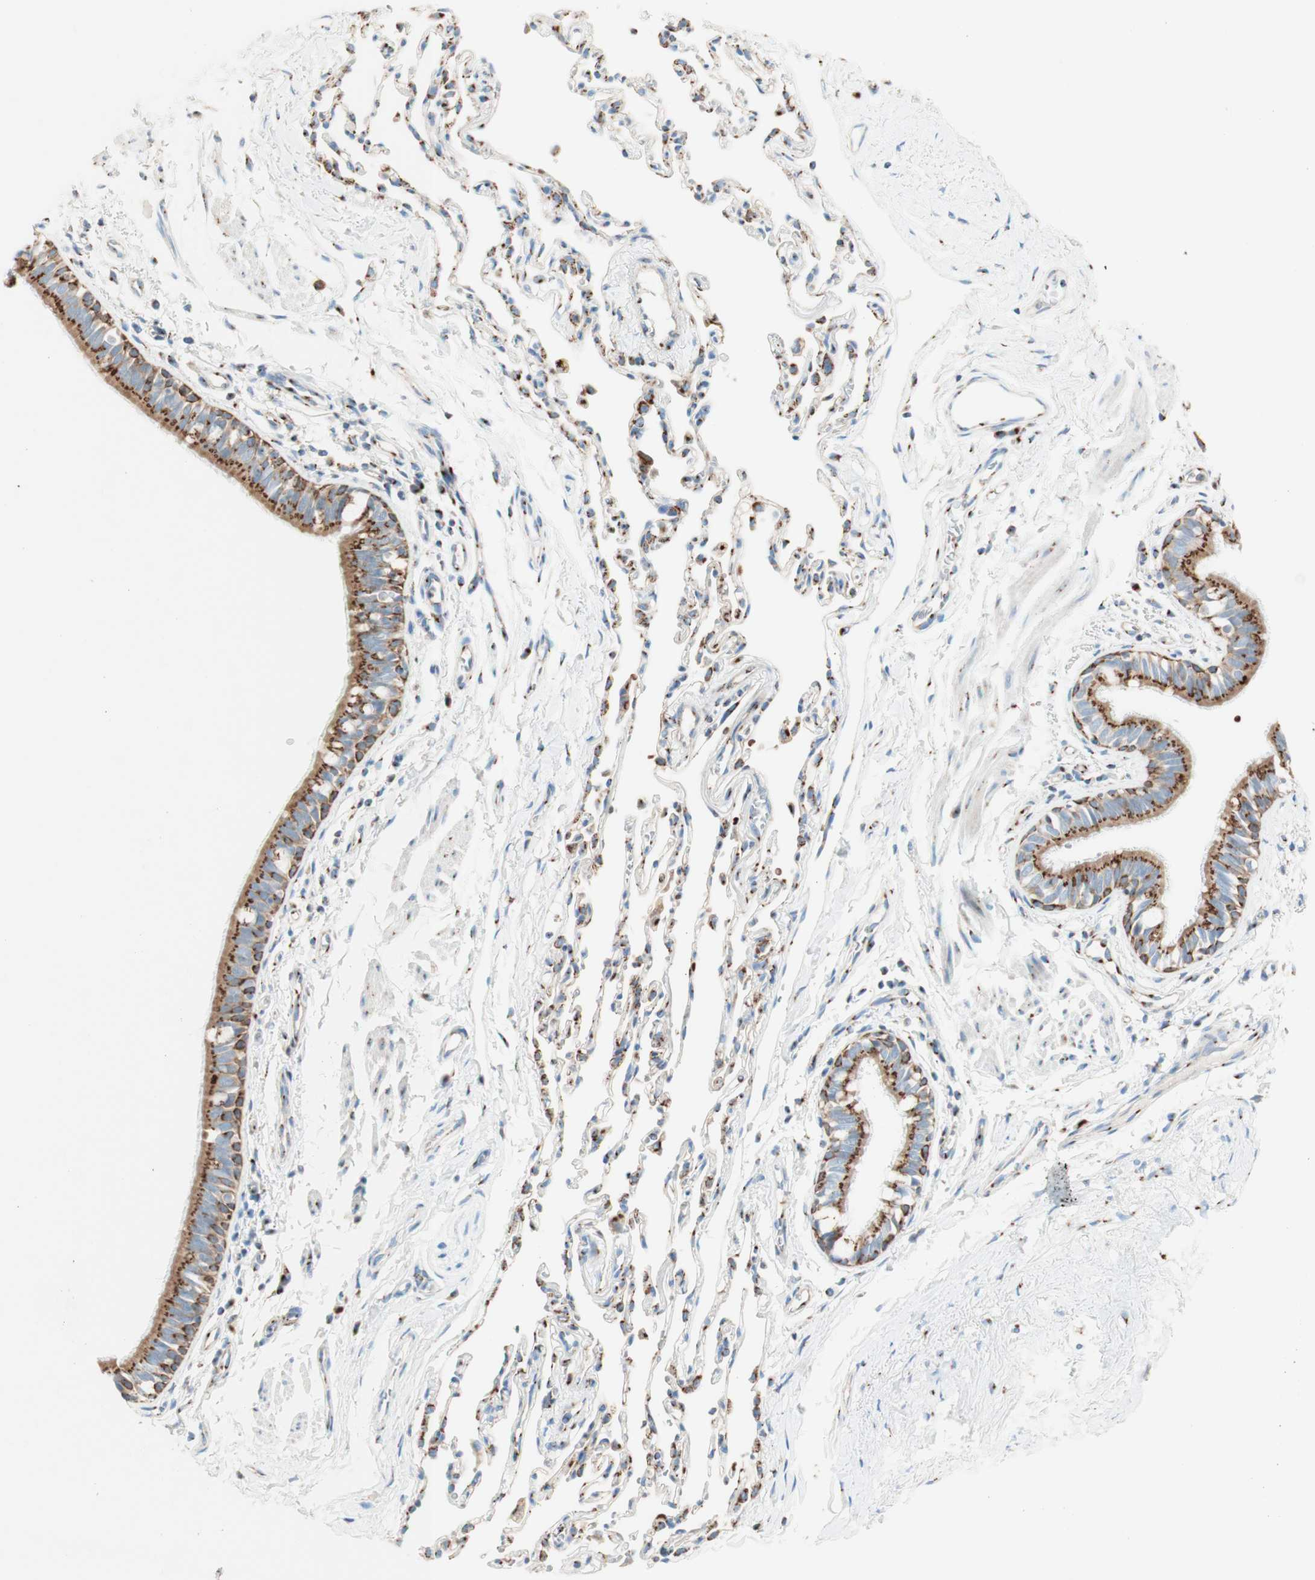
{"staining": {"intensity": "strong", "quantity": ">75%", "location": "cytoplasmic/membranous"}, "tissue": "bronchus", "cell_type": "Respiratory epithelial cells", "image_type": "normal", "snomed": [{"axis": "morphology", "description": "Normal tissue, NOS"}, {"axis": "topography", "description": "Bronchus"}, {"axis": "topography", "description": "Lung"}], "caption": "Immunohistochemical staining of unremarkable bronchus displays >75% levels of strong cytoplasmic/membranous protein positivity in approximately >75% of respiratory epithelial cells.", "gene": "GOLGB1", "patient": {"sex": "male", "age": 64}}